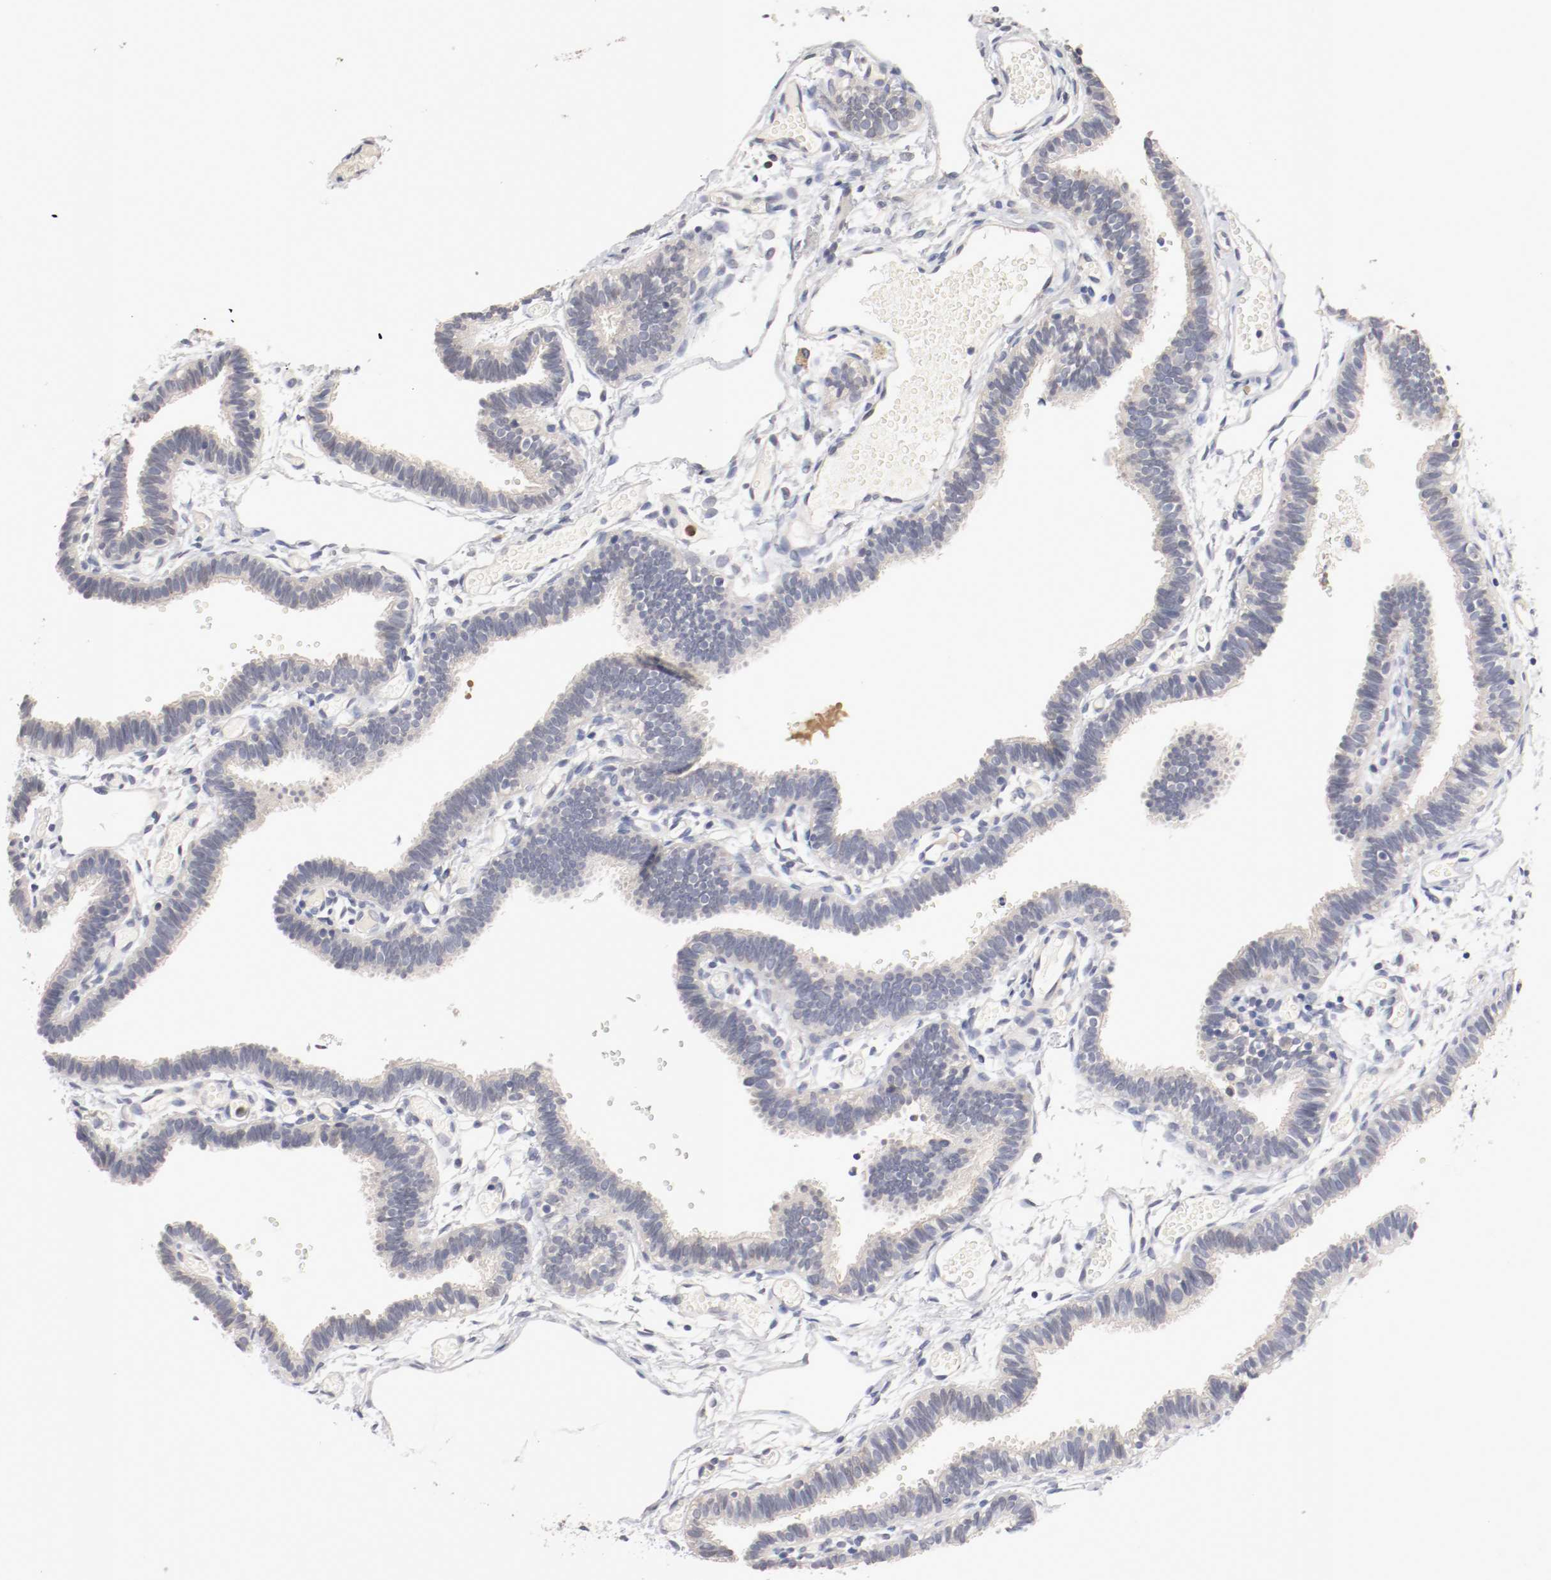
{"staining": {"intensity": "negative", "quantity": "none", "location": "none"}, "tissue": "fallopian tube", "cell_type": "Glandular cells", "image_type": "normal", "snomed": [{"axis": "morphology", "description": "Normal tissue, NOS"}, {"axis": "topography", "description": "Fallopian tube"}], "caption": "Glandular cells are negative for protein expression in benign human fallopian tube. (DAB (3,3'-diaminobenzidine) IHC with hematoxylin counter stain).", "gene": "CEBPE", "patient": {"sex": "female", "age": 29}}